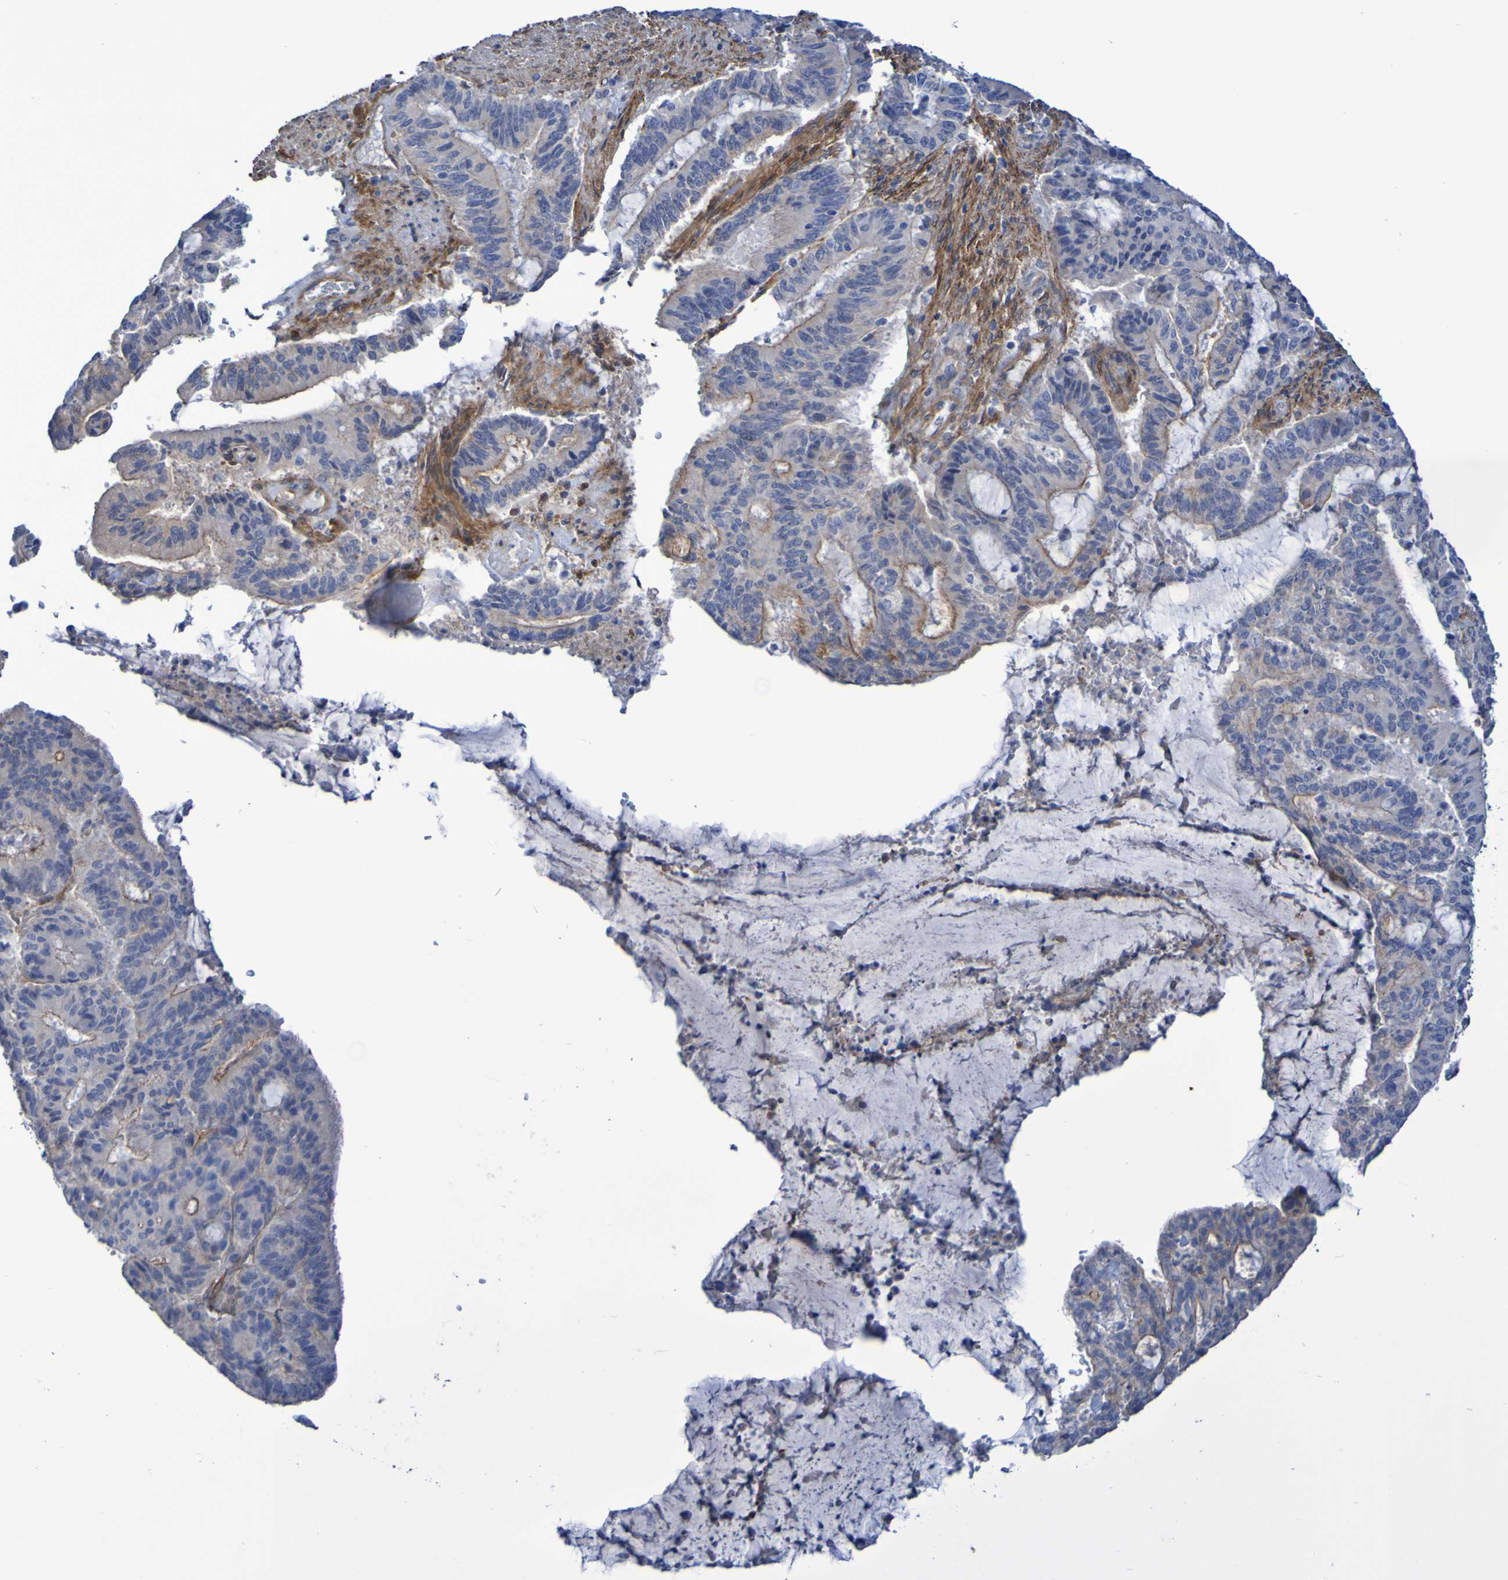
{"staining": {"intensity": "moderate", "quantity": "<25%", "location": "cytoplasmic/membranous"}, "tissue": "liver cancer", "cell_type": "Tumor cells", "image_type": "cancer", "snomed": [{"axis": "morphology", "description": "Cholangiocarcinoma"}, {"axis": "topography", "description": "Liver"}], "caption": "High-power microscopy captured an immunohistochemistry (IHC) micrograph of liver cancer (cholangiocarcinoma), revealing moderate cytoplasmic/membranous positivity in approximately <25% of tumor cells.", "gene": "LPP", "patient": {"sex": "female", "age": 73}}